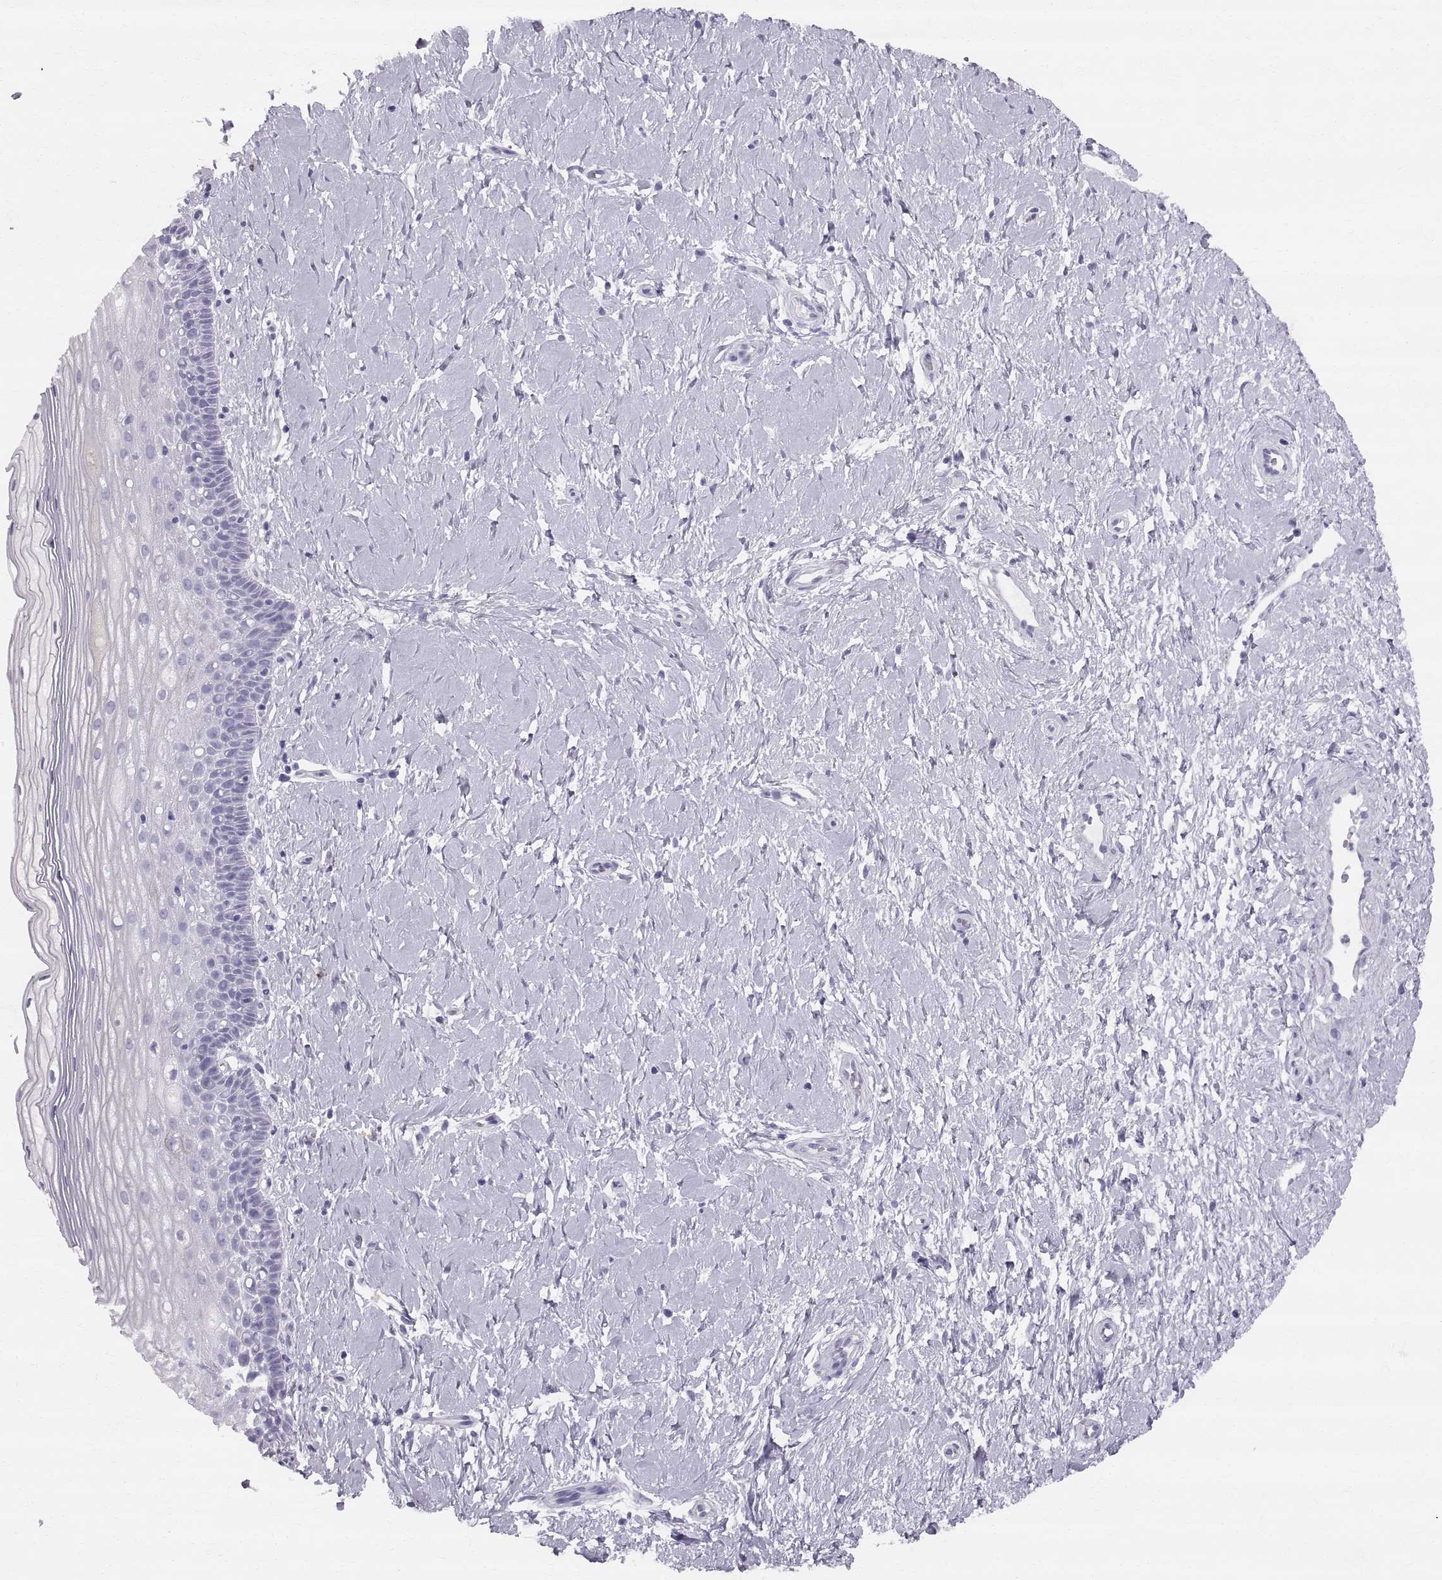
{"staining": {"intensity": "negative", "quantity": "none", "location": "none"}, "tissue": "cervix", "cell_type": "Glandular cells", "image_type": "normal", "snomed": [{"axis": "morphology", "description": "Normal tissue, NOS"}, {"axis": "topography", "description": "Cervix"}], "caption": "High magnification brightfield microscopy of benign cervix stained with DAB (brown) and counterstained with hematoxylin (blue): glandular cells show no significant staining. The staining was performed using DAB to visualize the protein expression in brown, while the nuclei were stained in blue with hematoxylin (Magnification: 20x).", "gene": "SLC22A6", "patient": {"sex": "female", "age": 37}}